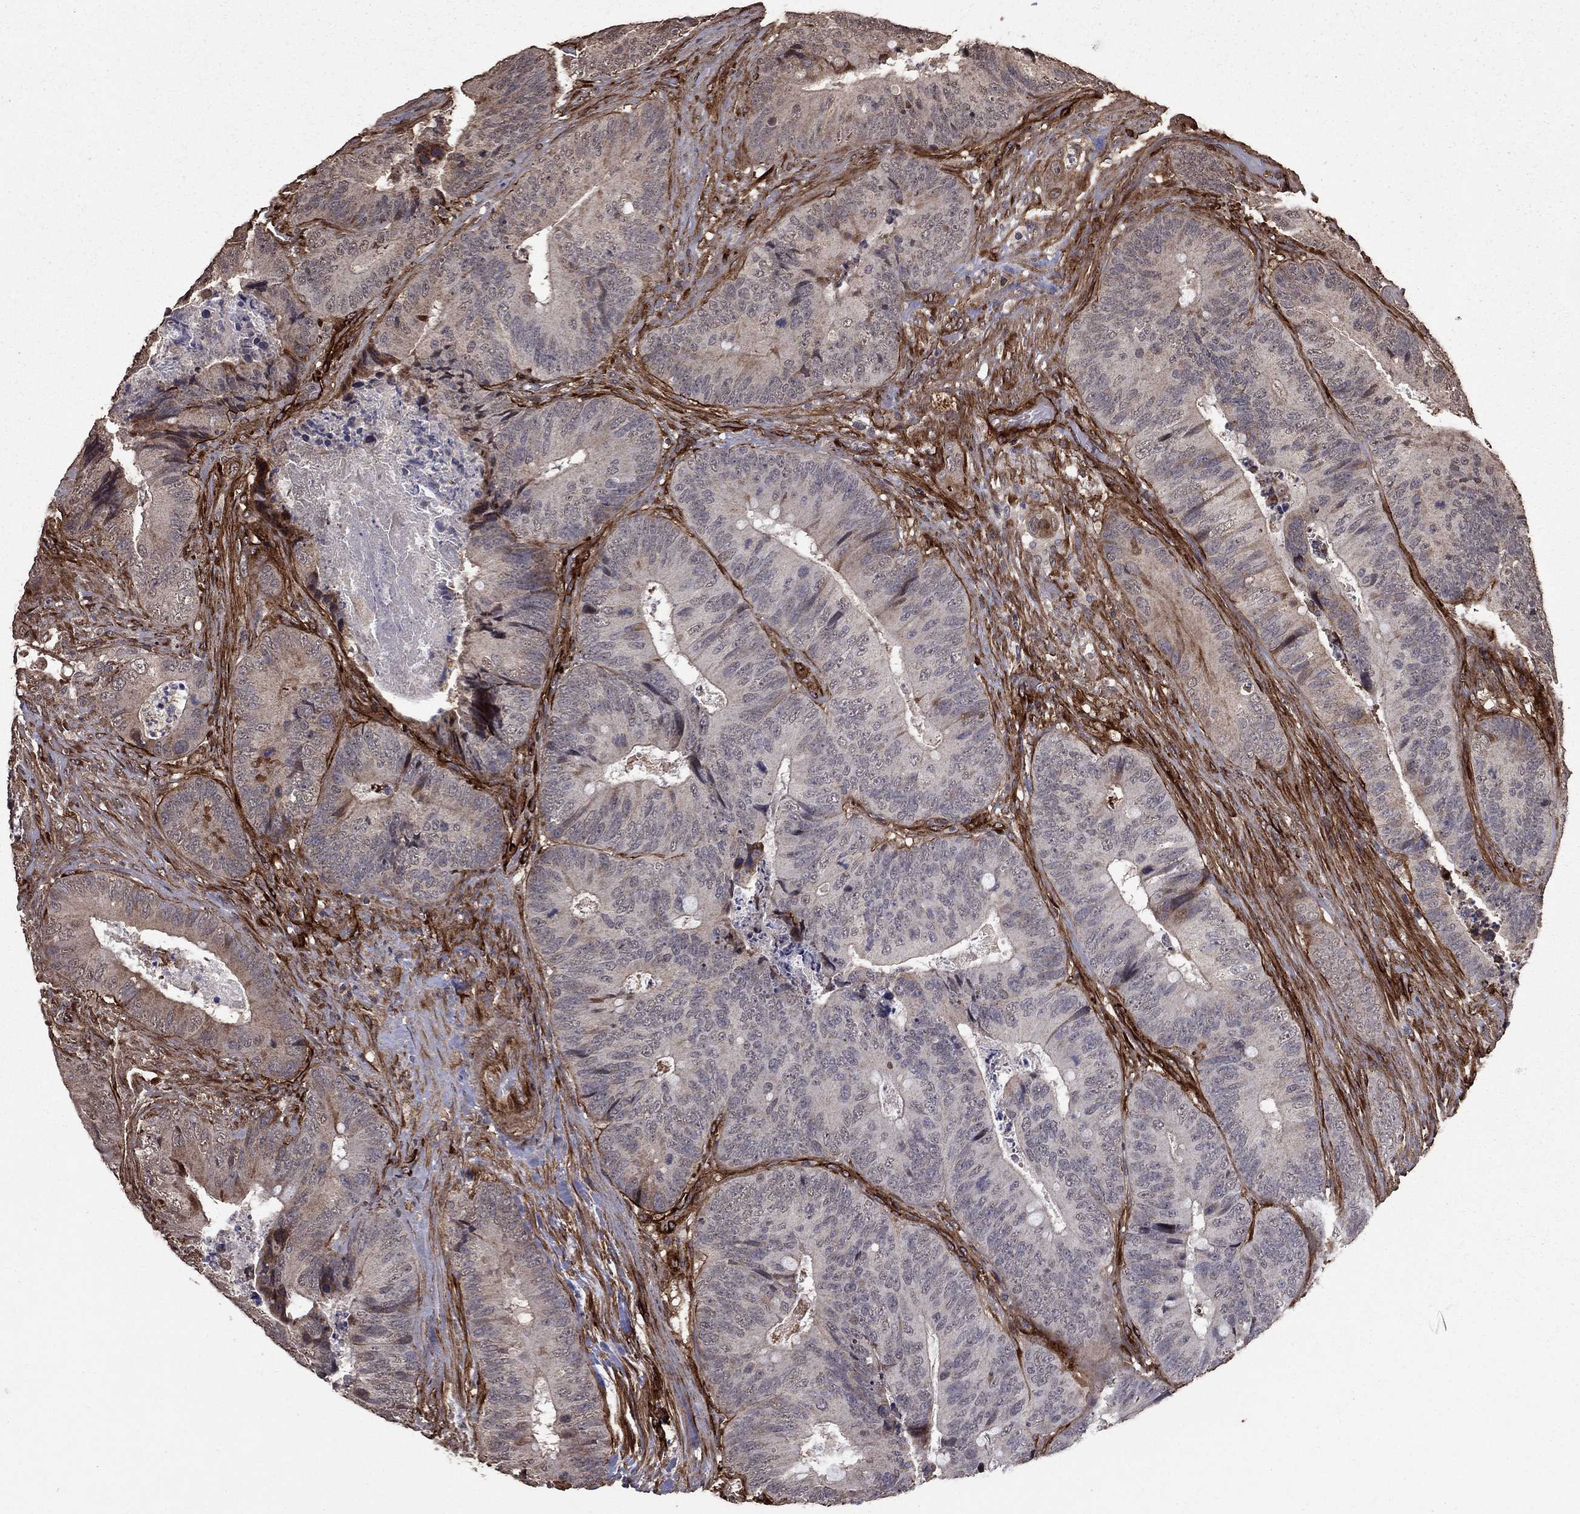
{"staining": {"intensity": "negative", "quantity": "none", "location": "none"}, "tissue": "colorectal cancer", "cell_type": "Tumor cells", "image_type": "cancer", "snomed": [{"axis": "morphology", "description": "Adenocarcinoma, NOS"}, {"axis": "topography", "description": "Colon"}], "caption": "A micrograph of colorectal cancer (adenocarcinoma) stained for a protein shows no brown staining in tumor cells.", "gene": "COL18A1", "patient": {"sex": "male", "age": 84}}